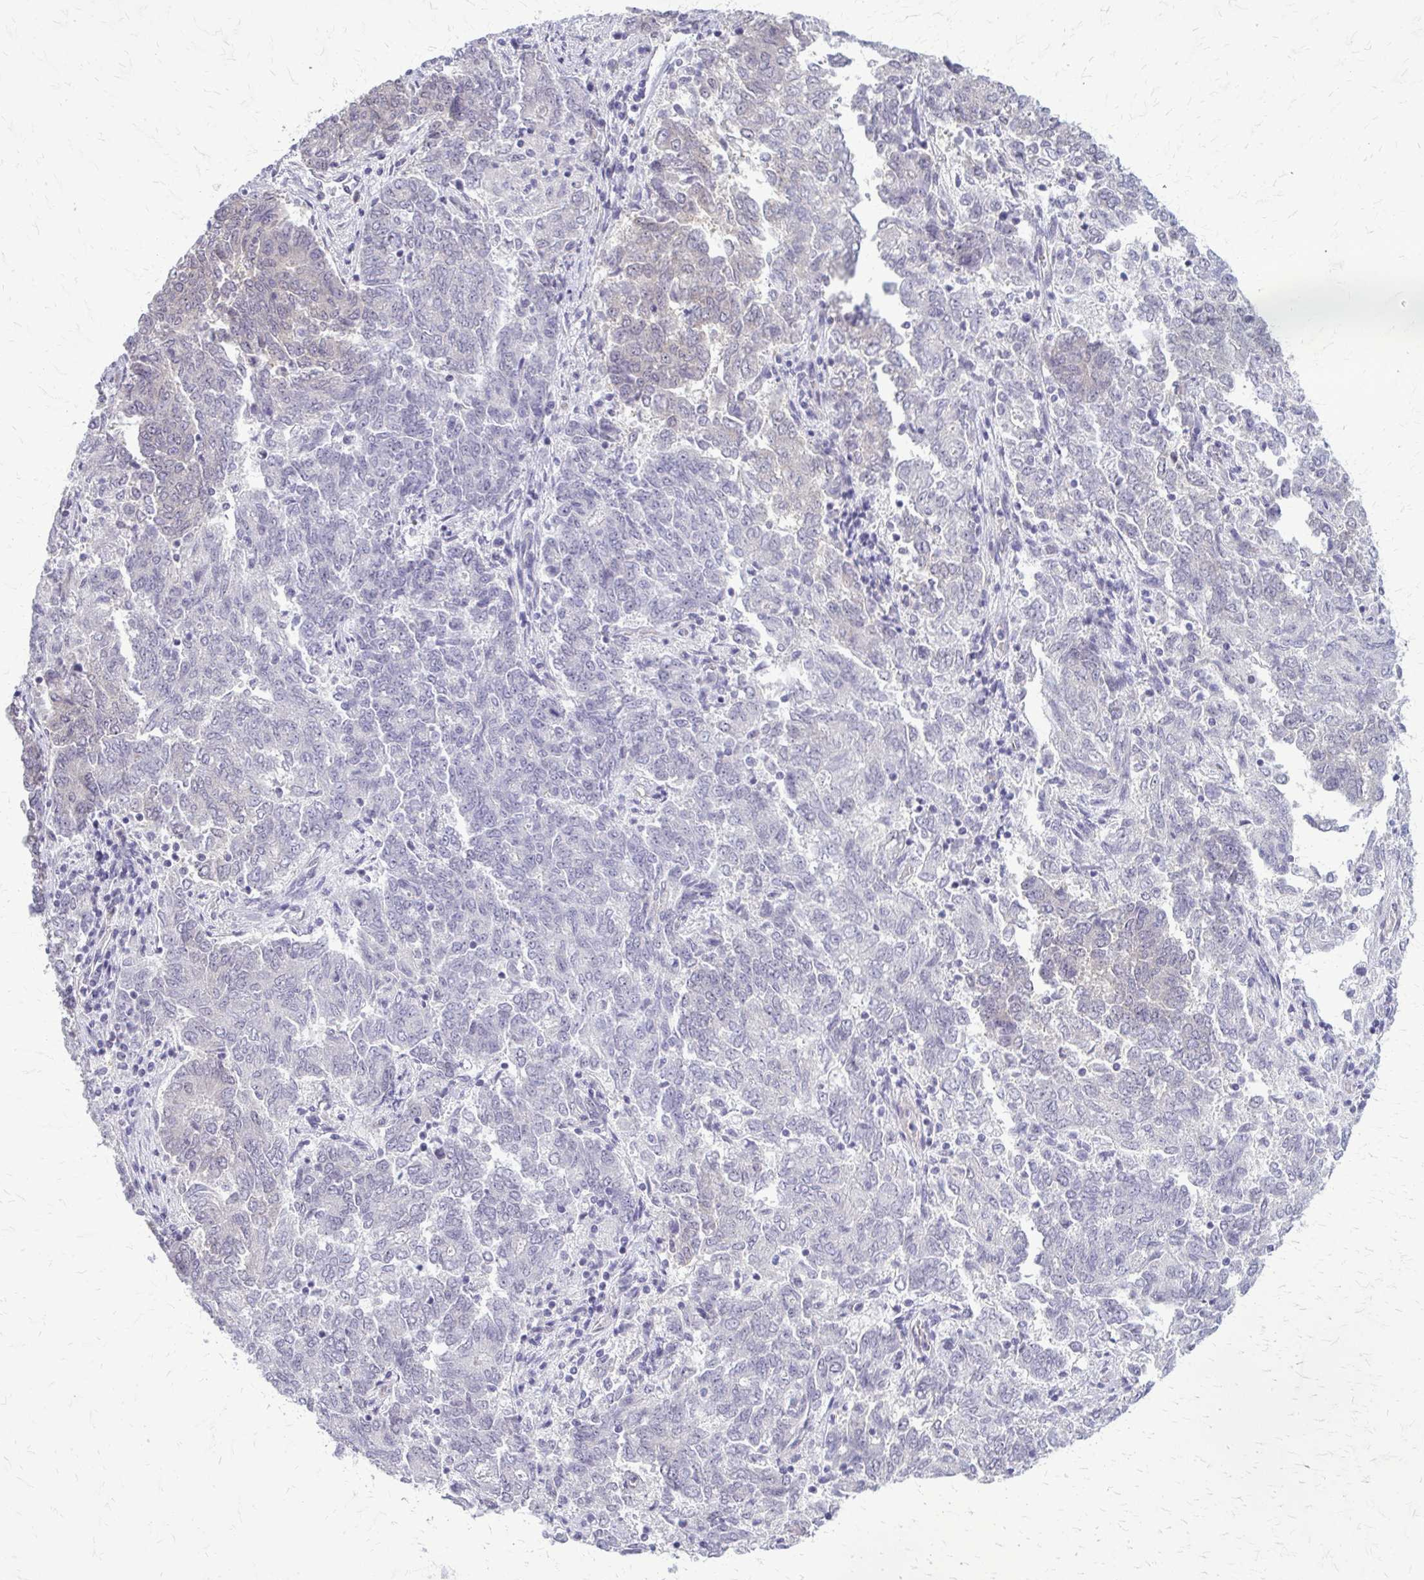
{"staining": {"intensity": "negative", "quantity": "none", "location": "none"}, "tissue": "endometrial cancer", "cell_type": "Tumor cells", "image_type": "cancer", "snomed": [{"axis": "morphology", "description": "Adenocarcinoma, NOS"}, {"axis": "topography", "description": "Endometrium"}], "caption": "This is a image of IHC staining of endometrial cancer (adenocarcinoma), which shows no staining in tumor cells.", "gene": "PLCB1", "patient": {"sex": "female", "age": 80}}